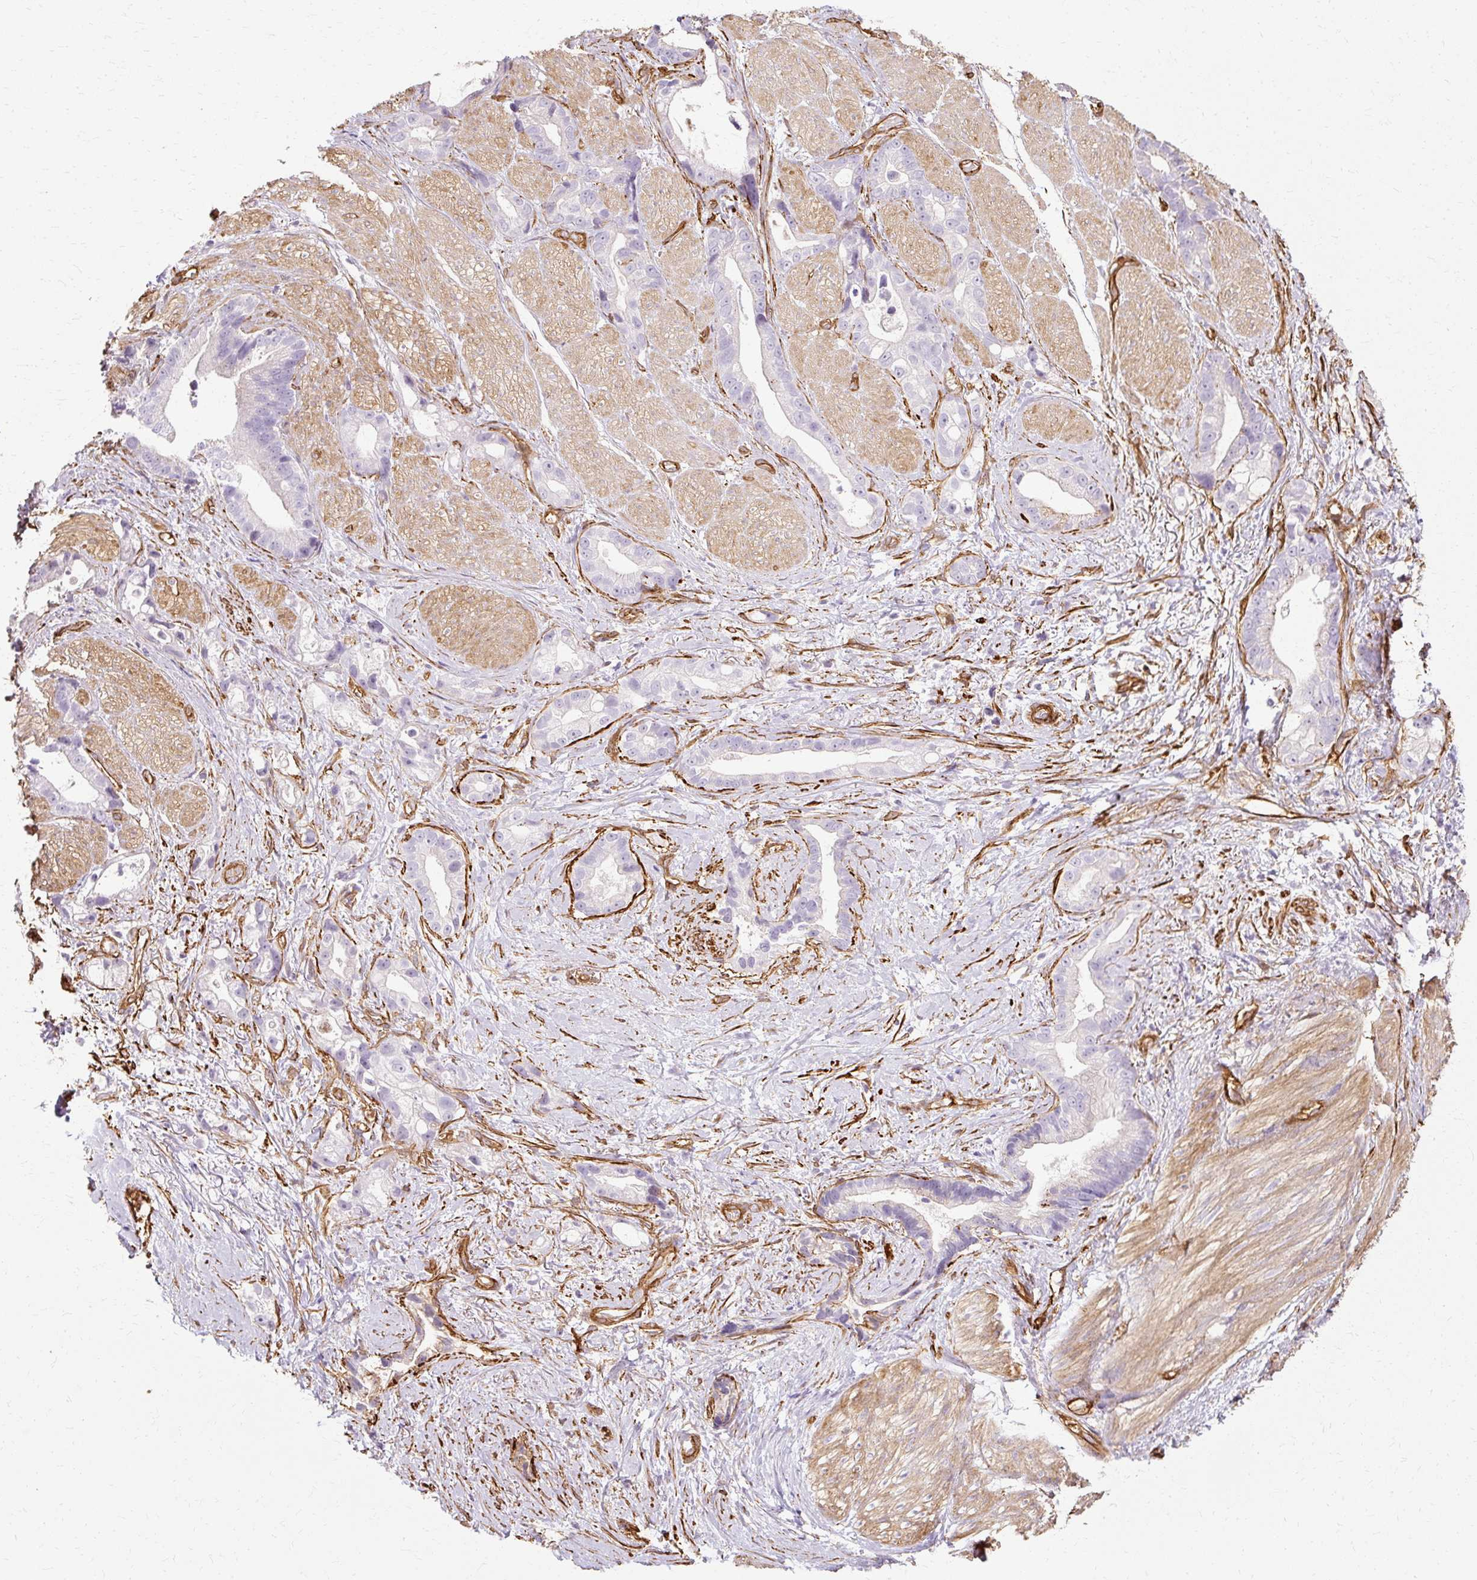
{"staining": {"intensity": "negative", "quantity": "none", "location": "none"}, "tissue": "stomach cancer", "cell_type": "Tumor cells", "image_type": "cancer", "snomed": [{"axis": "morphology", "description": "Adenocarcinoma, NOS"}, {"axis": "topography", "description": "Stomach"}], "caption": "This is an IHC photomicrograph of human stomach adenocarcinoma. There is no positivity in tumor cells.", "gene": "CNN3", "patient": {"sex": "male", "age": 55}}